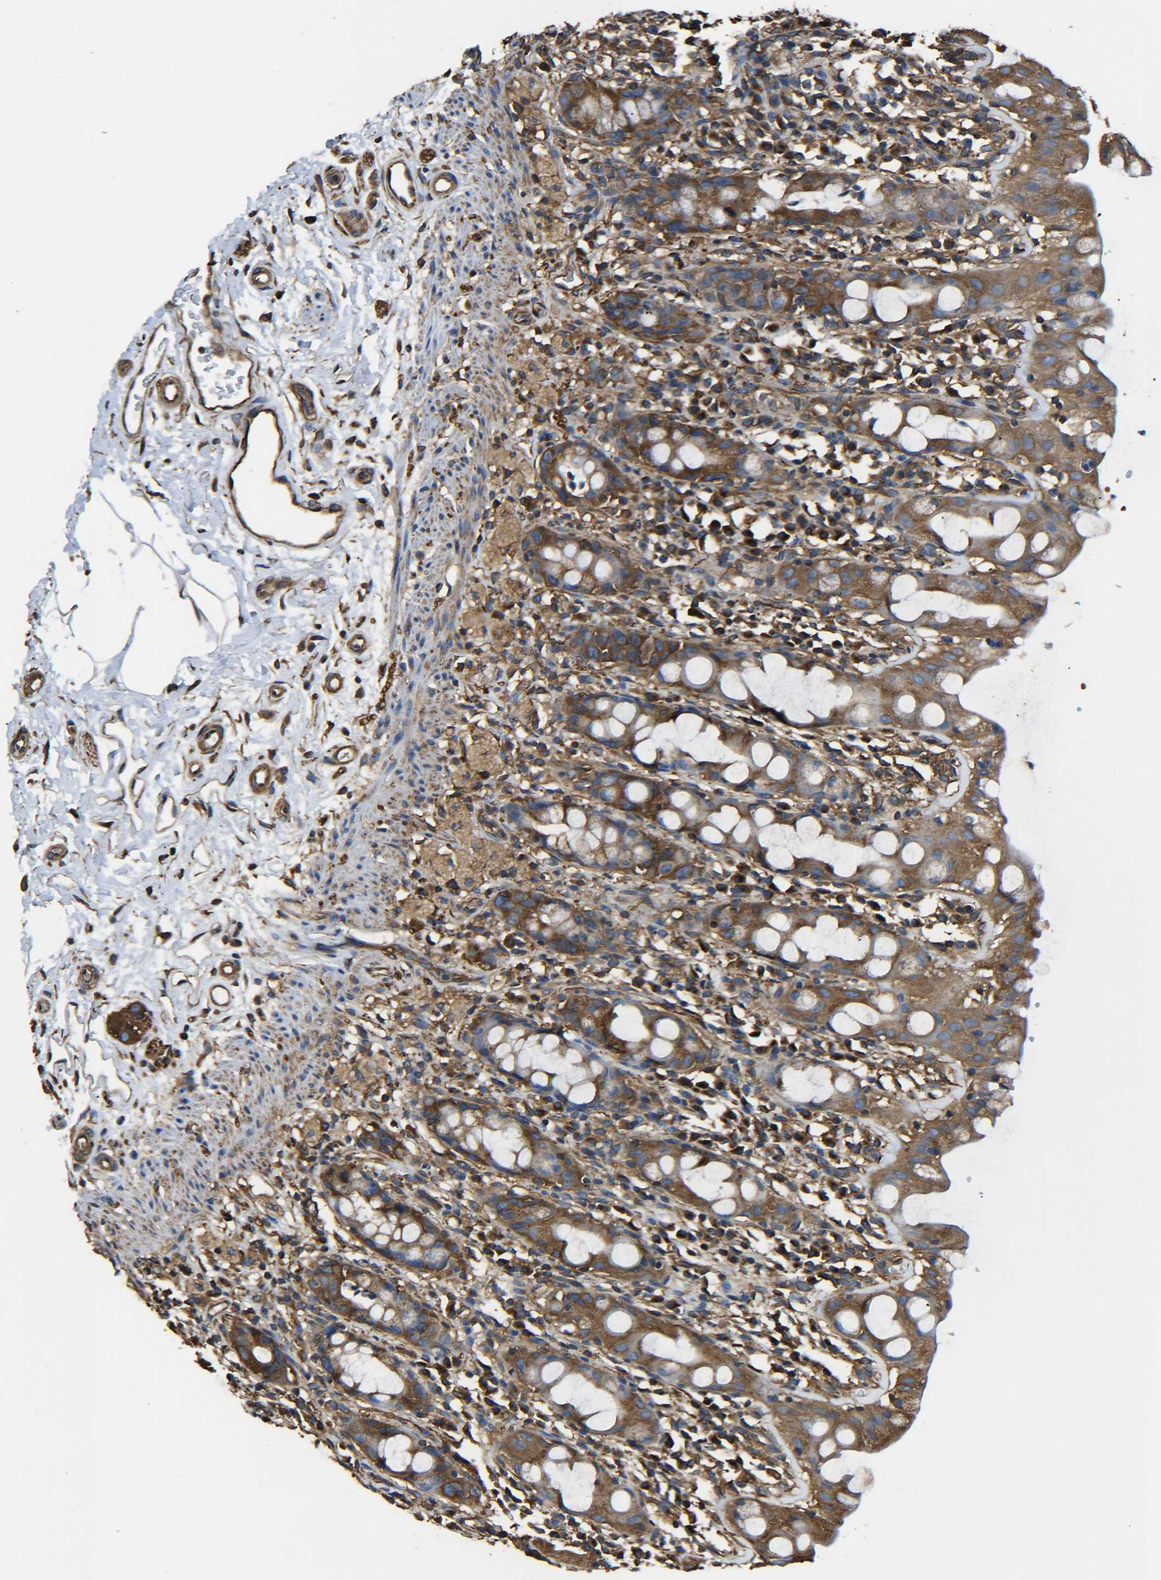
{"staining": {"intensity": "moderate", "quantity": ">75%", "location": "cytoplasmic/membranous"}, "tissue": "rectum", "cell_type": "Glandular cells", "image_type": "normal", "snomed": [{"axis": "morphology", "description": "Normal tissue, NOS"}, {"axis": "topography", "description": "Rectum"}], "caption": "This is a histology image of immunohistochemistry staining of unremarkable rectum, which shows moderate staining in the cytoplasmic/membranous of glandular cells.", "gene": "TUBB", "patient": {"sex": "male", "age": 44}}